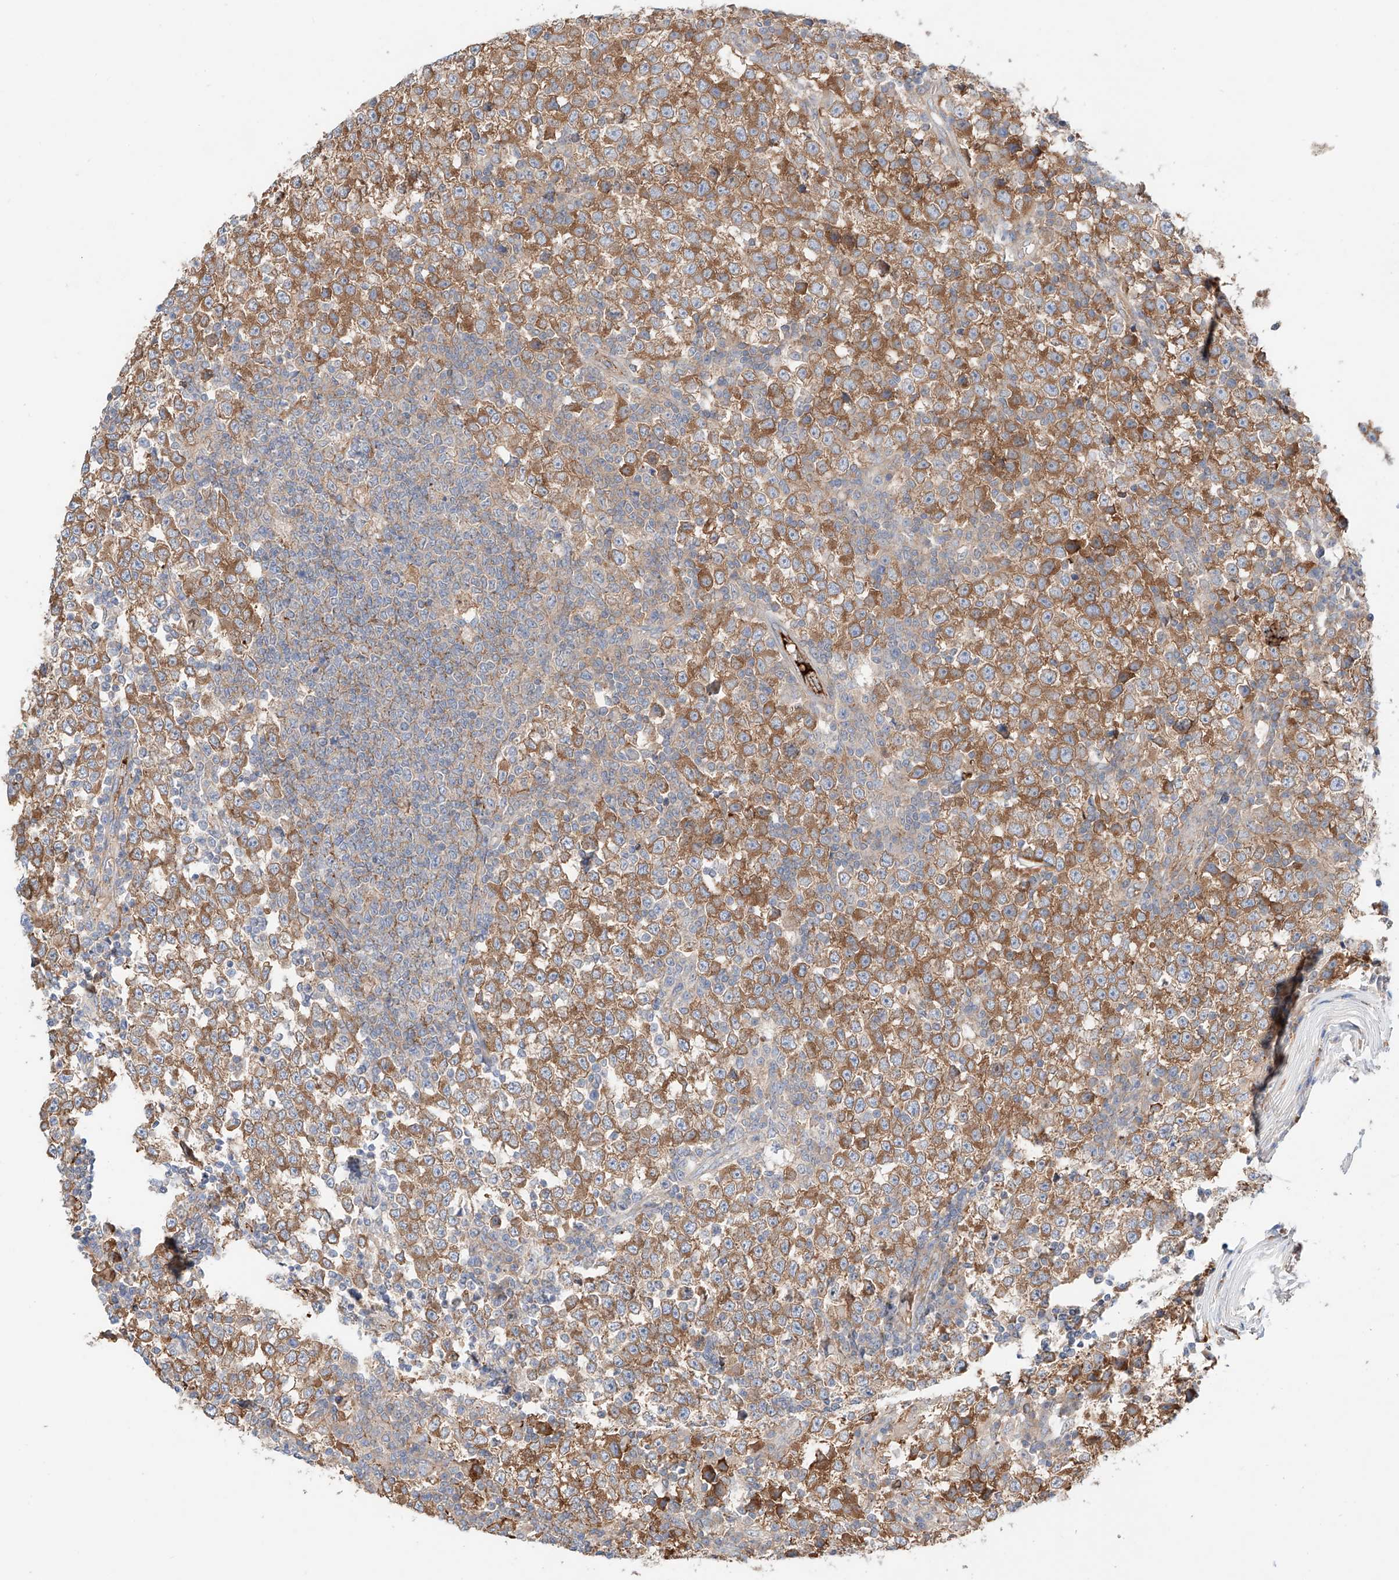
{"staining": {"intensity": "moderate", "quantity": ">75%", "location": "cytoplasmic/membranous"}, "tissue": "testis cancer", "cell_type": "Tumor cells", "image_type": "cancer", "snomed": [{"axis": "morphology", "description": "Seminoma, NOS"}, {"axis": "topography", "description": "Testis"}], "caption": "Moderate cytoplasmic/membranous protein staining is seen in approximately >75% of tumor cells in testis seminoma.", "gene": "PGGT1B", "patient": {"sex": "male", "age": 65}}